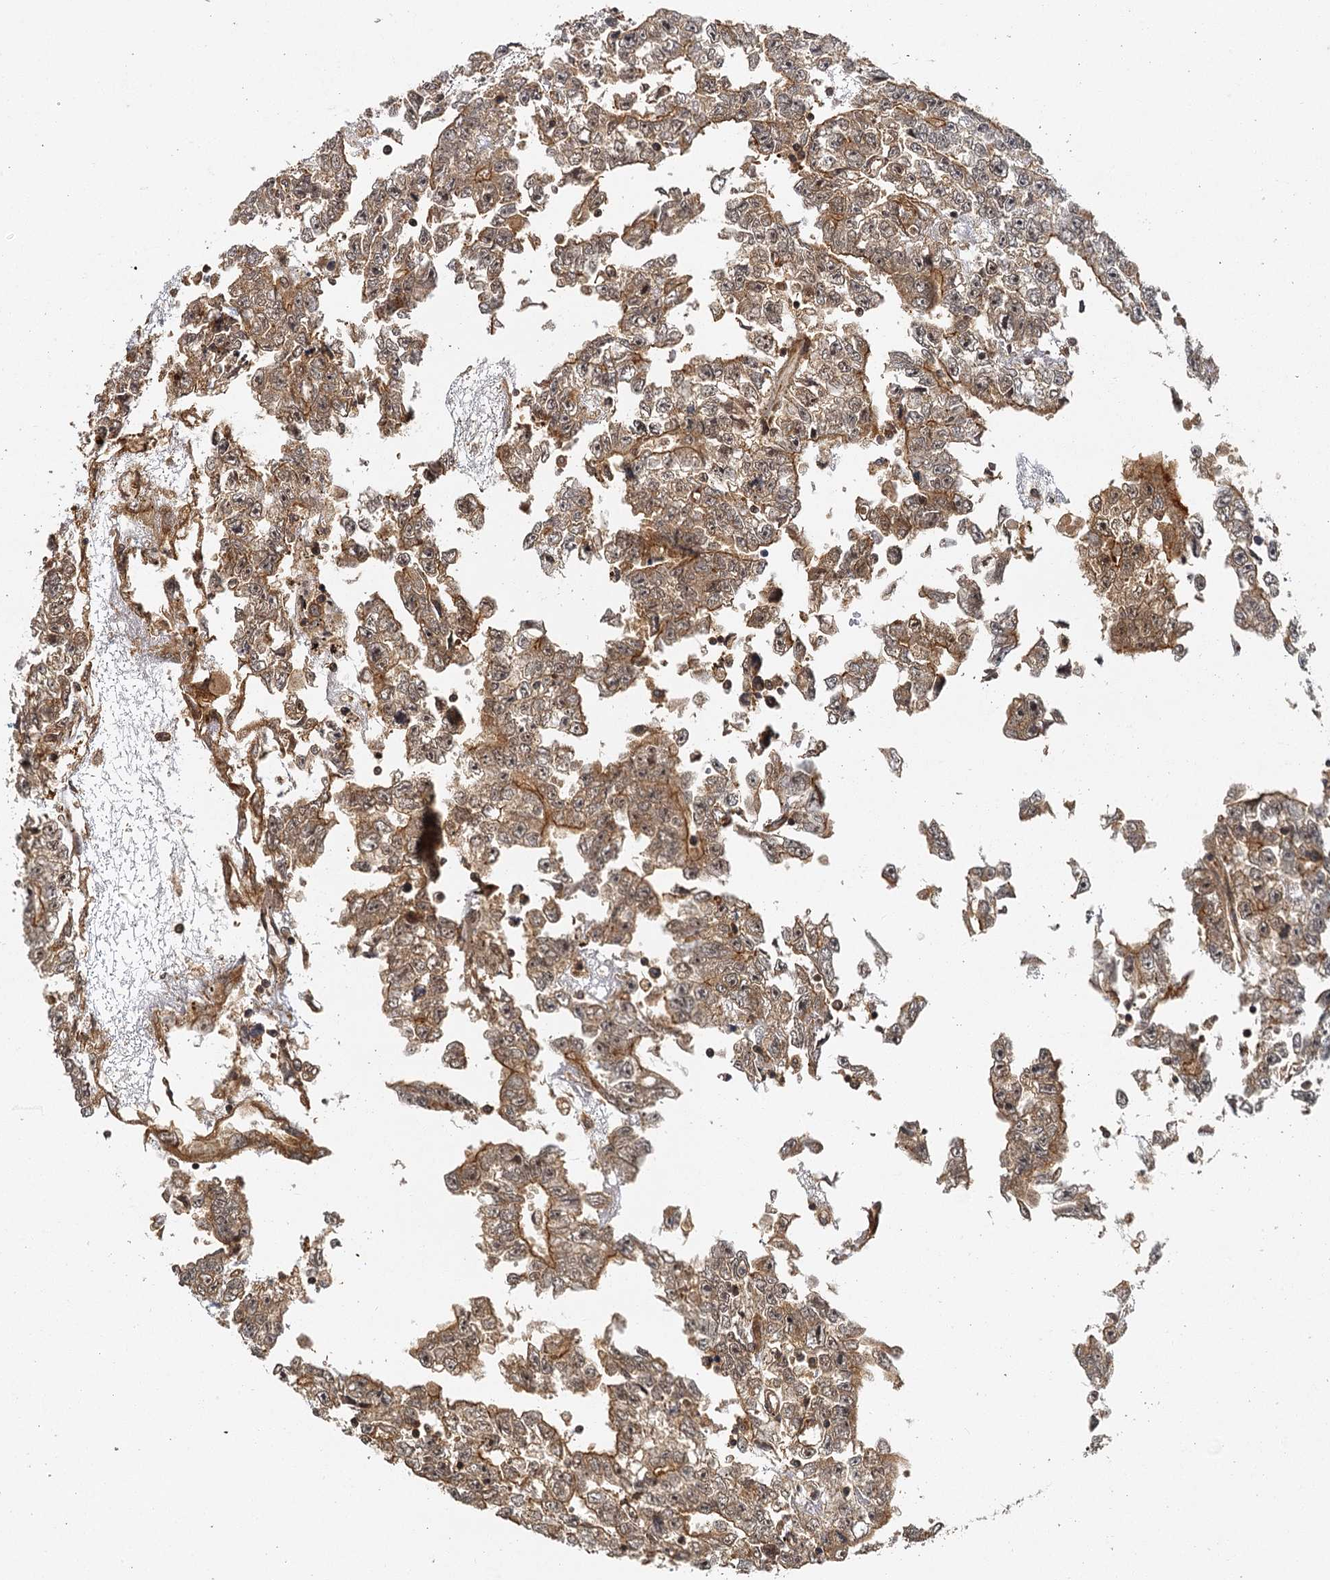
{"staining": {"intensity": "moderate", "quantity": ">75%", "location": "cytoplasmic/membranous,nuclear"}, "tissue": "testis cancer", "cell_type": "Tumor cells", "image_type": "cancer", "snomed": [{"axis": "morphology", "description": "Carcinoma, Embryonal, NOS"}, {"axis": "topography", "description": "Testis"}], "caption": "The micrograph displays immunohistochemical staining of testis cancer. There is moderate cytoplasmic/membranous and nuclear expression is present in about >75% of tumor cells. The staining was performed using DAB to visualize the protein expression in brown, while the nuclei were stained in blue with hematoxylin (Magnification: 20x).", "gene": "ZNF549", "patient": {"sex": "male", "age": 25}}